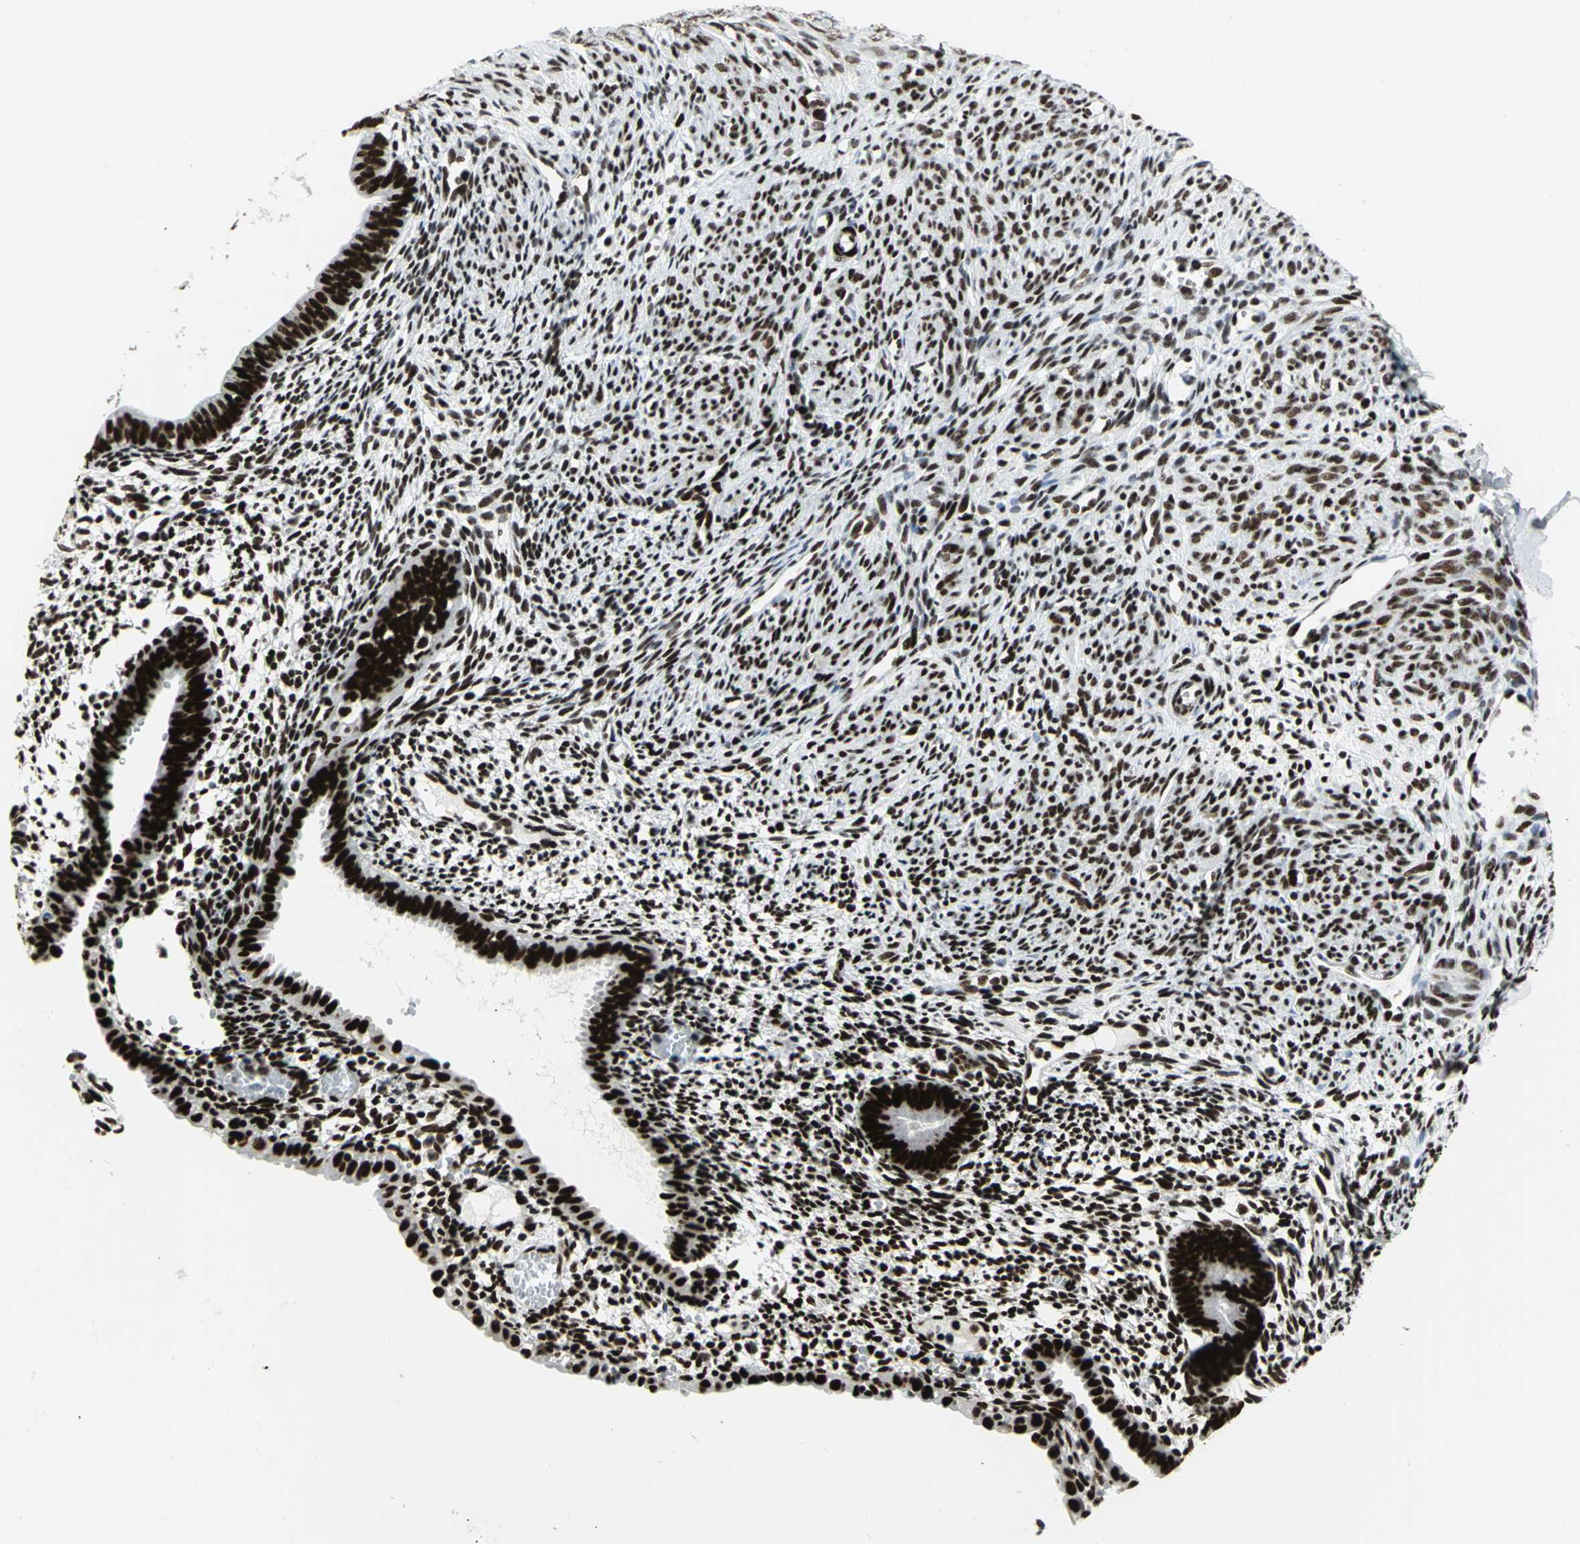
{"staining": {"intensity": "strong", "quantity": ">75%", "location": "nuclear"}, "tissue": "endometrium", "cell_type": "Cells in endometrial stroma", "image_type": "normal", "snomed": [{"axis": "morphology", "description": "Normal tissue, NOS"}, {"axis": "morphology", "description": "Atrophy, NOS"}, {"axis": "topography", "description": "Uterus"}, {"axis": "topography", "description": "Endometrium"}], "caption": "An image of human endometrium stained for a protein shows strong nuclear brown staining in cells in endometrial stroma.", "gene": "SMARCA4", "patient": {"sex": "female", "age": 68}}